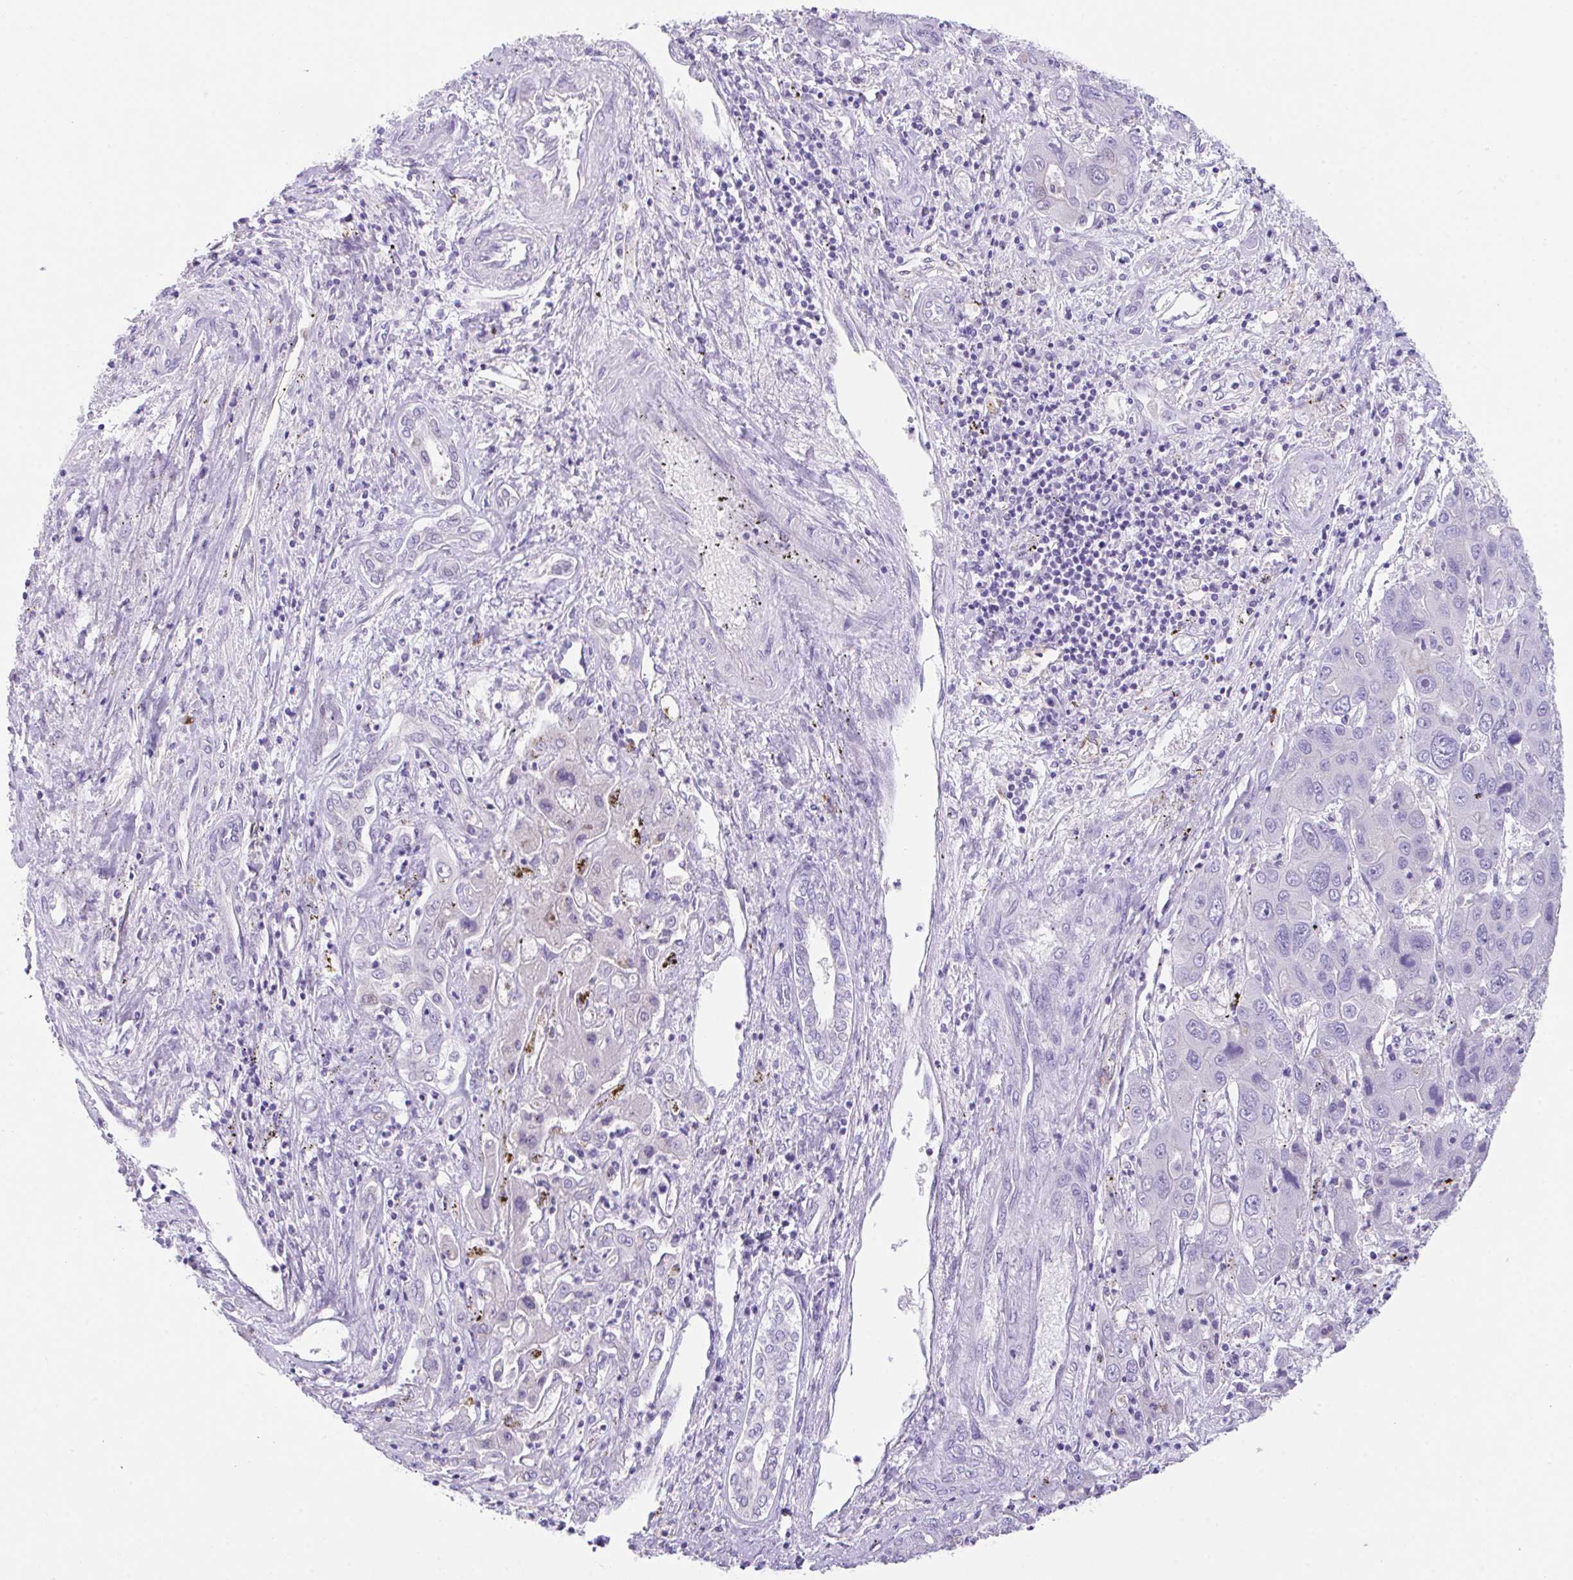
{"staining": {"intensity": "negative", "quantity": "none", "location": "none"}, "tissue": "liver cancer", "cell_type": "Tumor cells", "image_type": "cancer", "snomed": [{"axis": "morphology", "description": "Cholangiocarcinoma"}, {"axis": "topography", "description": "Liver"}], "caption": "There is no significant positivity in tumor cells of liver cancer. (DAB IHC, high magnification).", "gene": "HACD4", "patient": {"sex": "male", "age": 67}}